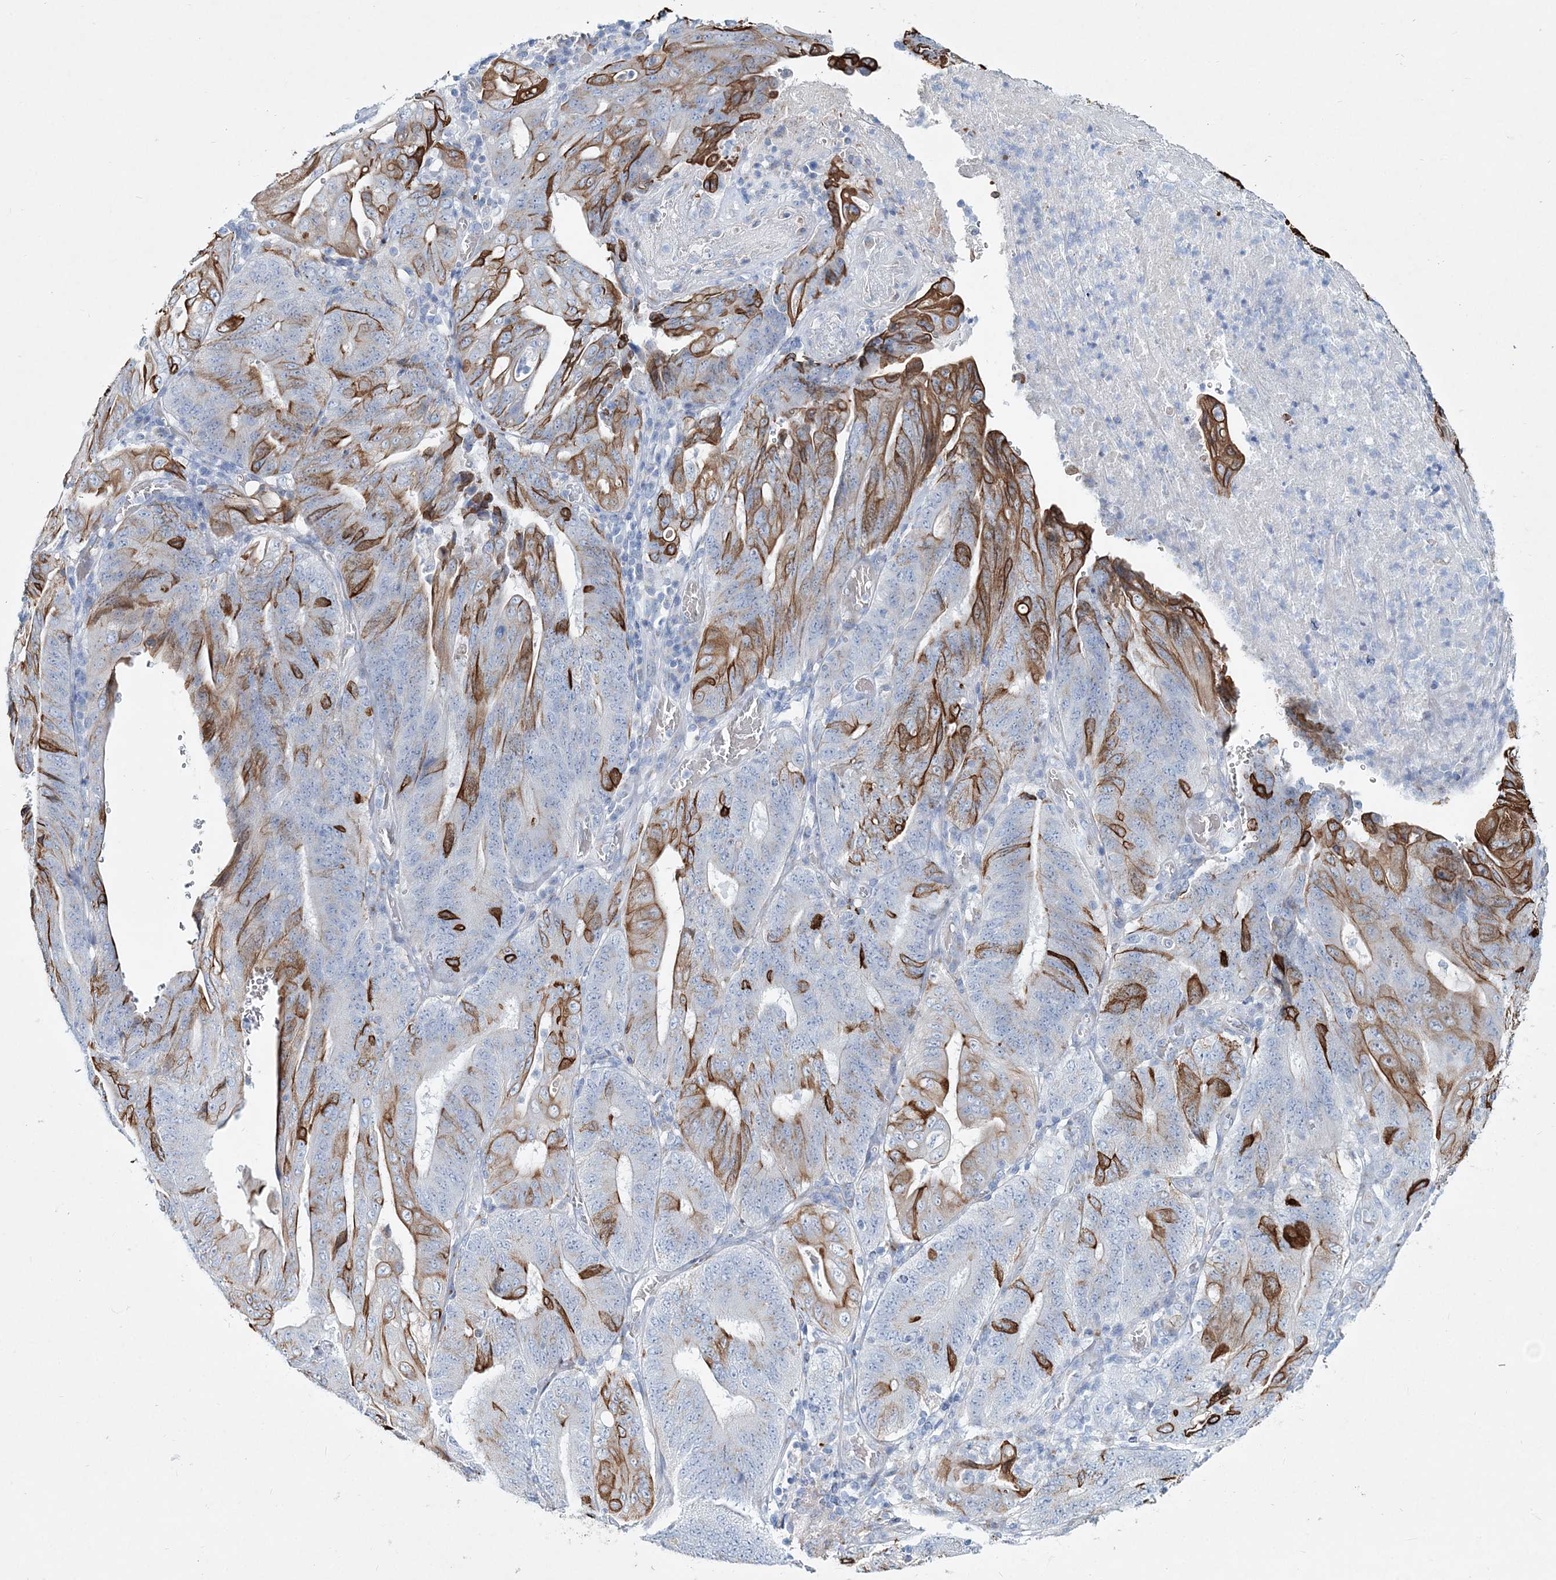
{"staining": {"intensity": "moderate", "quantity": "25%-75%", "location": "cytoplasmic/membranous"}, "tissue": "stomach cancer", "cell_type": "Tumor cells", "image_type": "cancer", "snomed": [{"axis": "morphology", "description": "Adenocarcinoma, NOS"}, {"axis": "topography", "description": "Stomach"}], "caption": "IHC staining of stomach adenocarcinoma, which reveals medium levels of moderate cytoplasmic/membranous positivity in approximately 25%-75% of tumor cells indicating moderate cytoplasmic/membranous protein expression. The staining was performed using DAB (brown) for protein detection and nuclei were counterstained in hematoxylin (blue).", "gene": "ADGRL1", "patient": {"sex": "female", "age": 73}}